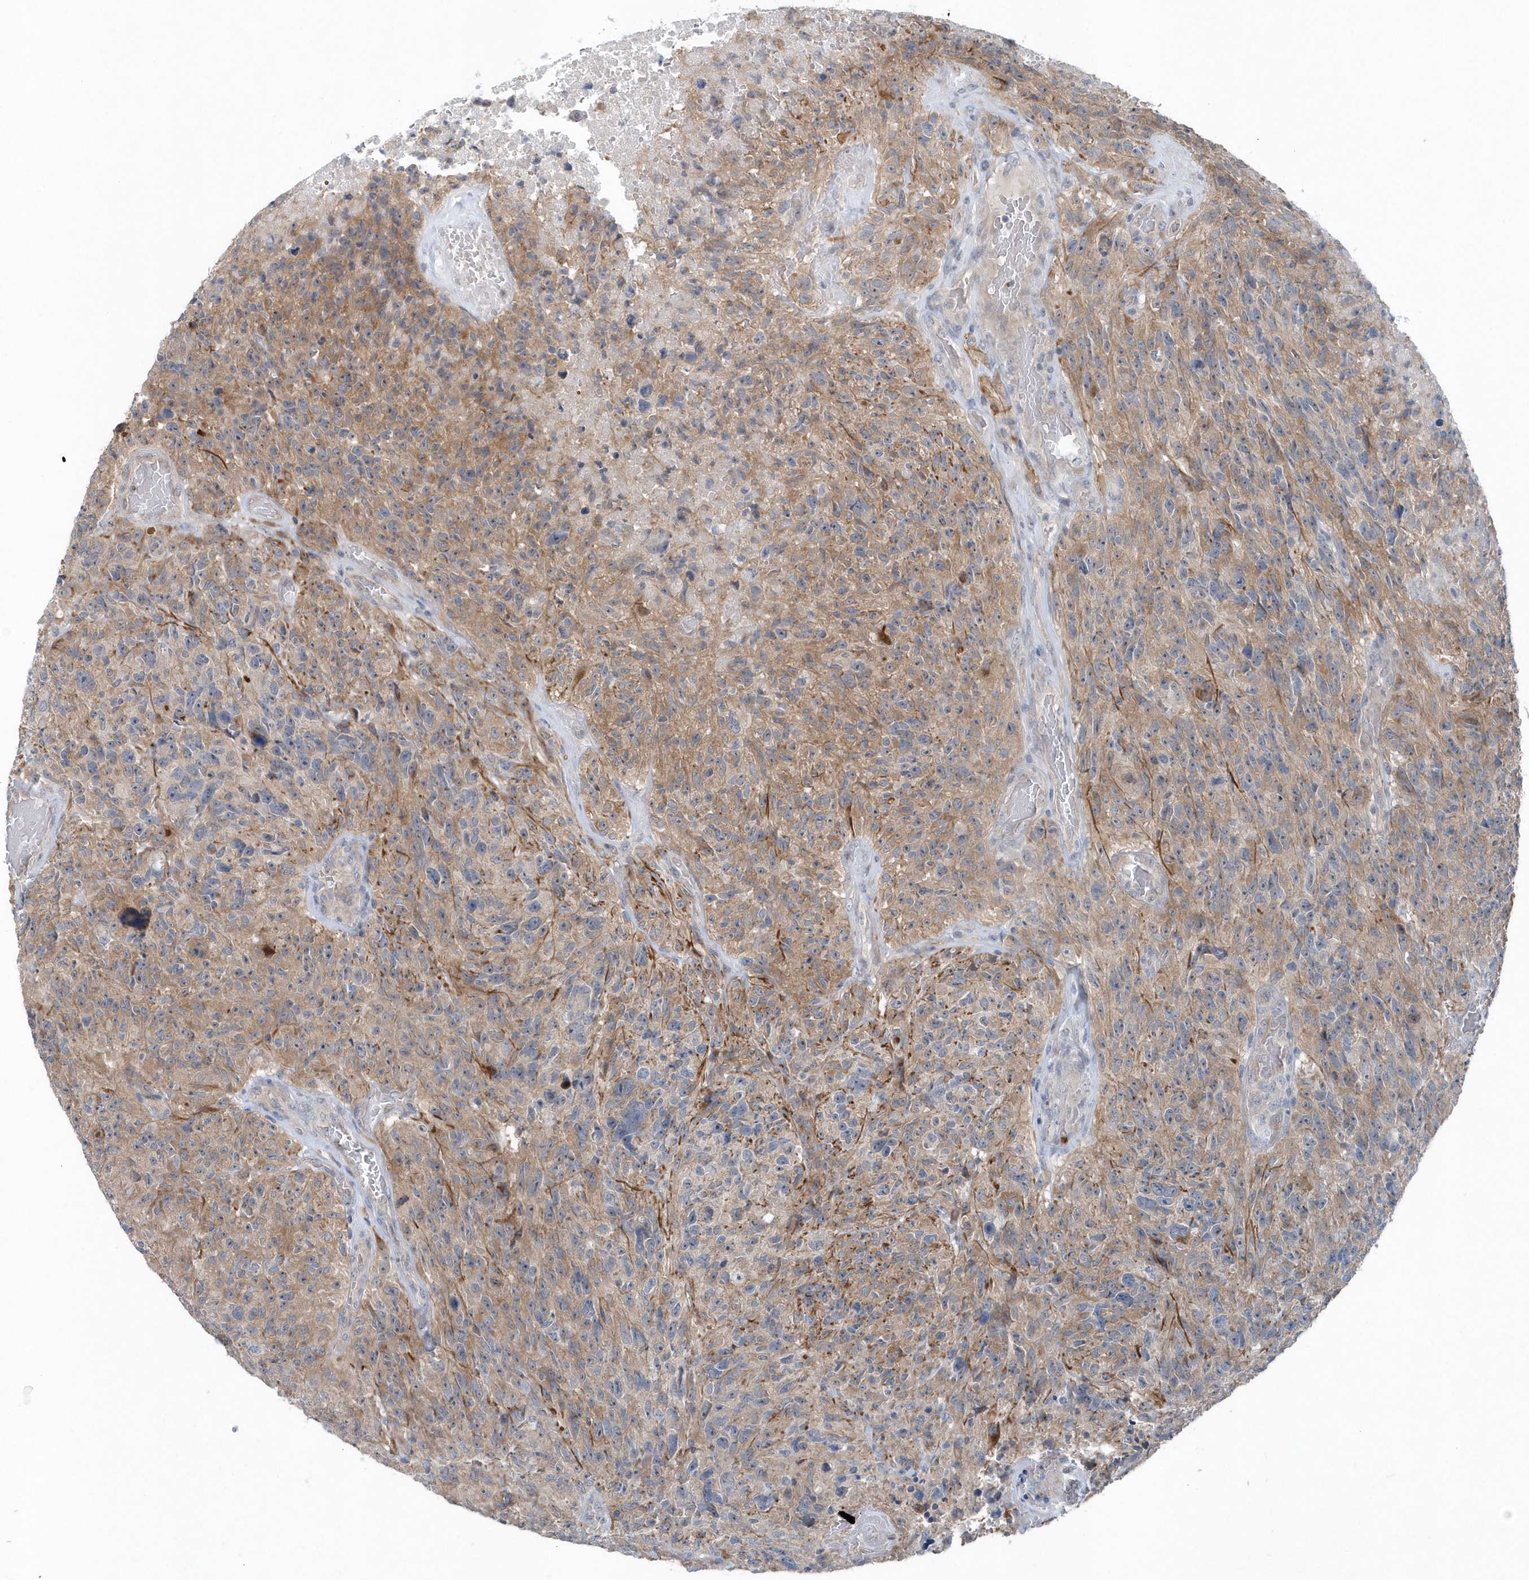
{"staining": {"intensity": "weak", "quantity": "<25%", "location": "cytoplasmic/membranous"}, "tissue": "glioma", "cell_type": "Tumor cells", "image_type": "cancer", "snomed": [{"axis": "morphology", "description": "Glioma, malignant, High grade"}, {"axis": "topography", "description": "Brain"}], "caption": "There is no significant staining in tumor cells of high-grade glioma (malignant).", "gene": "MCC", "patient": {"sex": "male", "age": 69}}